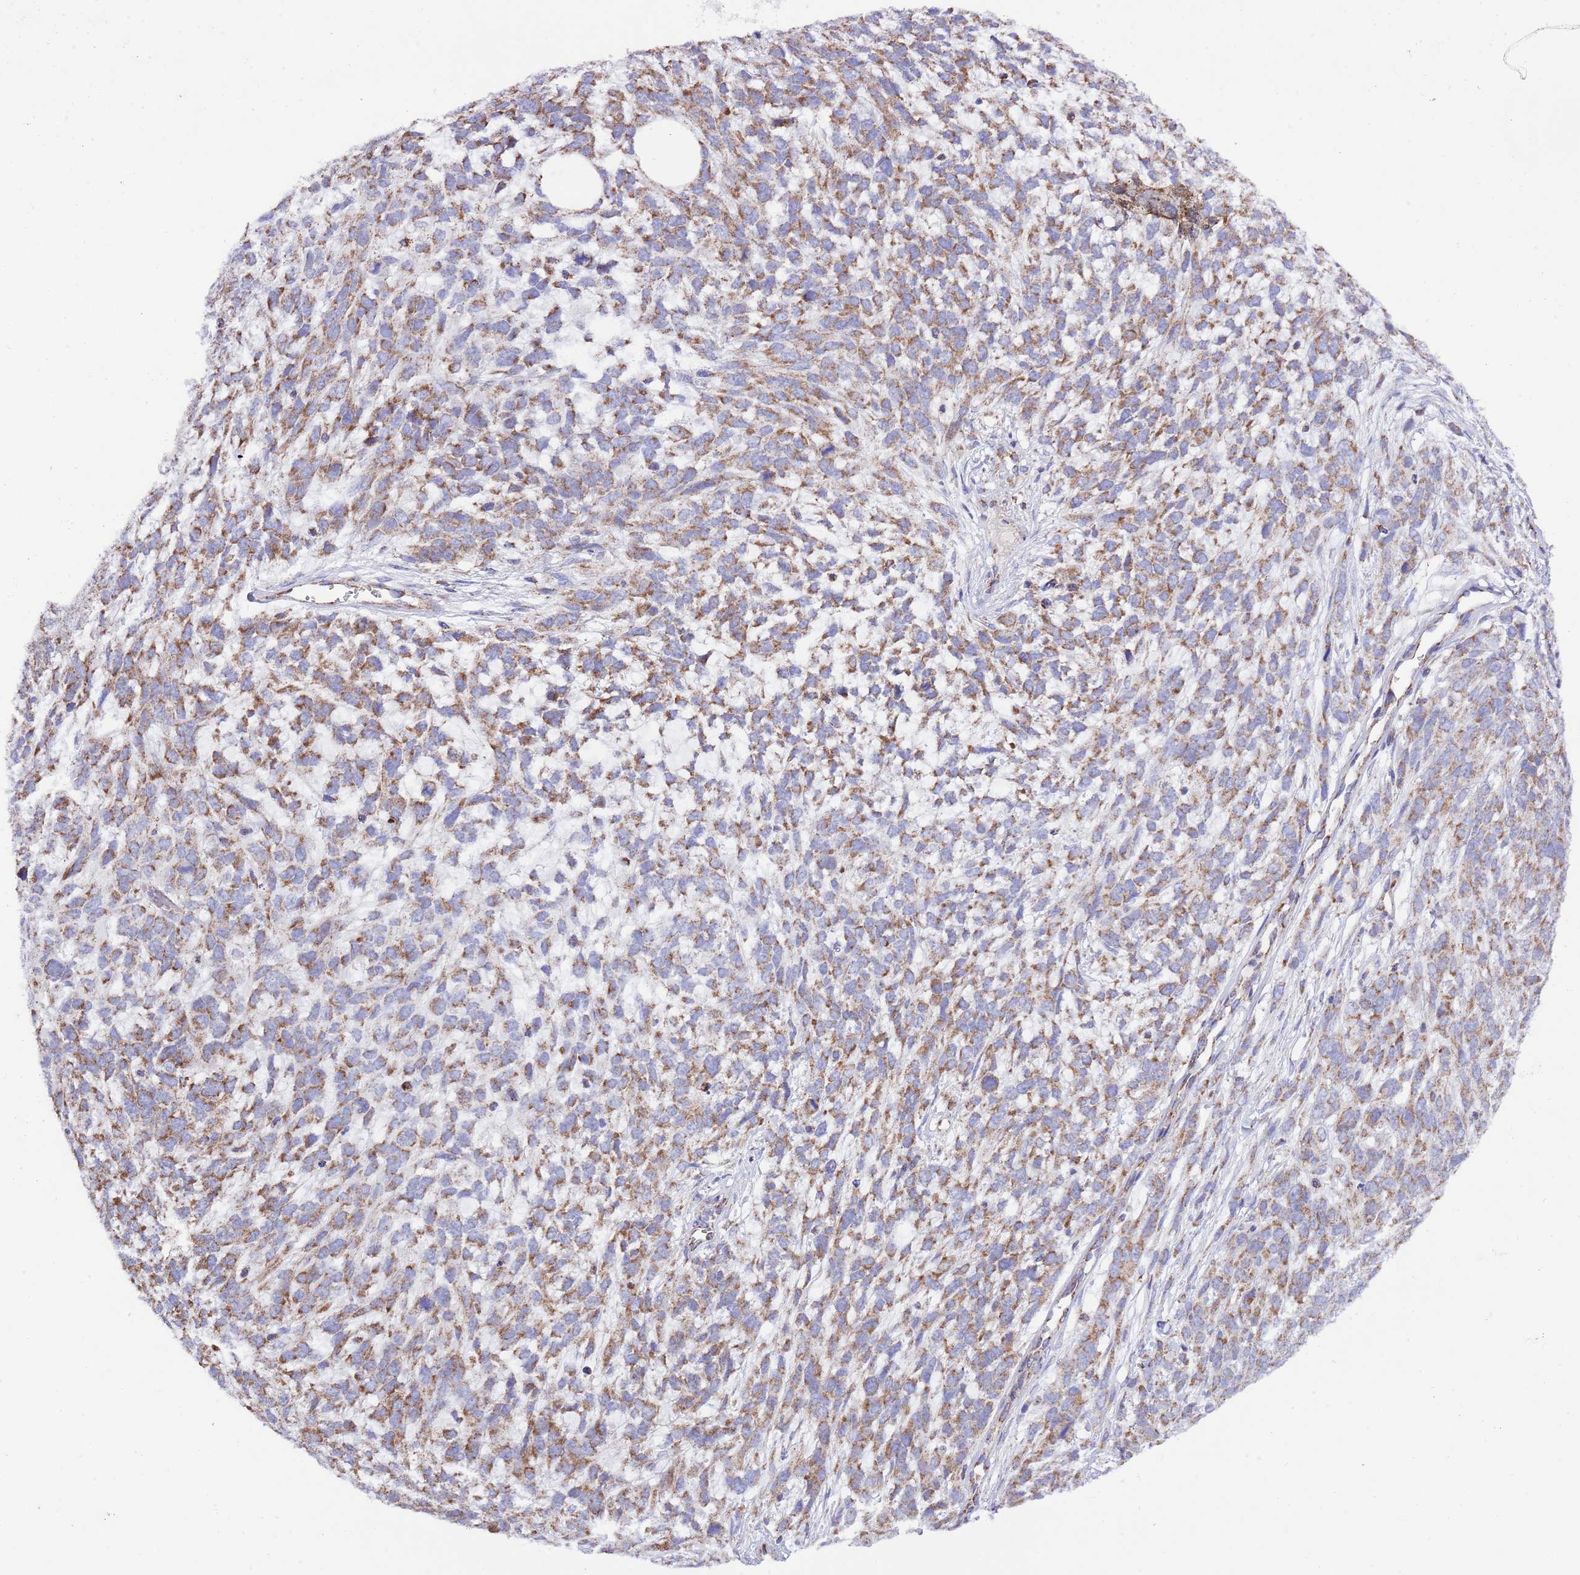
{"staining": {"intensity": "moderate", "quantity": ">75%", "location": "cytoplasmic/membranous"}, "tissue": "melanoma", "cell_type": "Tumor cells", "image_type": "cancer", "snomed": [{"axis": "morphology", "description": "Normal morphology"}, {"axis": "morphology", "description": "Malignant melanoma, NOS"}, {"axis": "topography", "description": "Skin"}], "caption": "IHC of melanoma demonstrates medium levels of moderate cytoplasmic/membranous positivity in about >75% of tumor cells.", "gene": "TEKTIP1", "patient": {"sex": "female", "age": 72}}